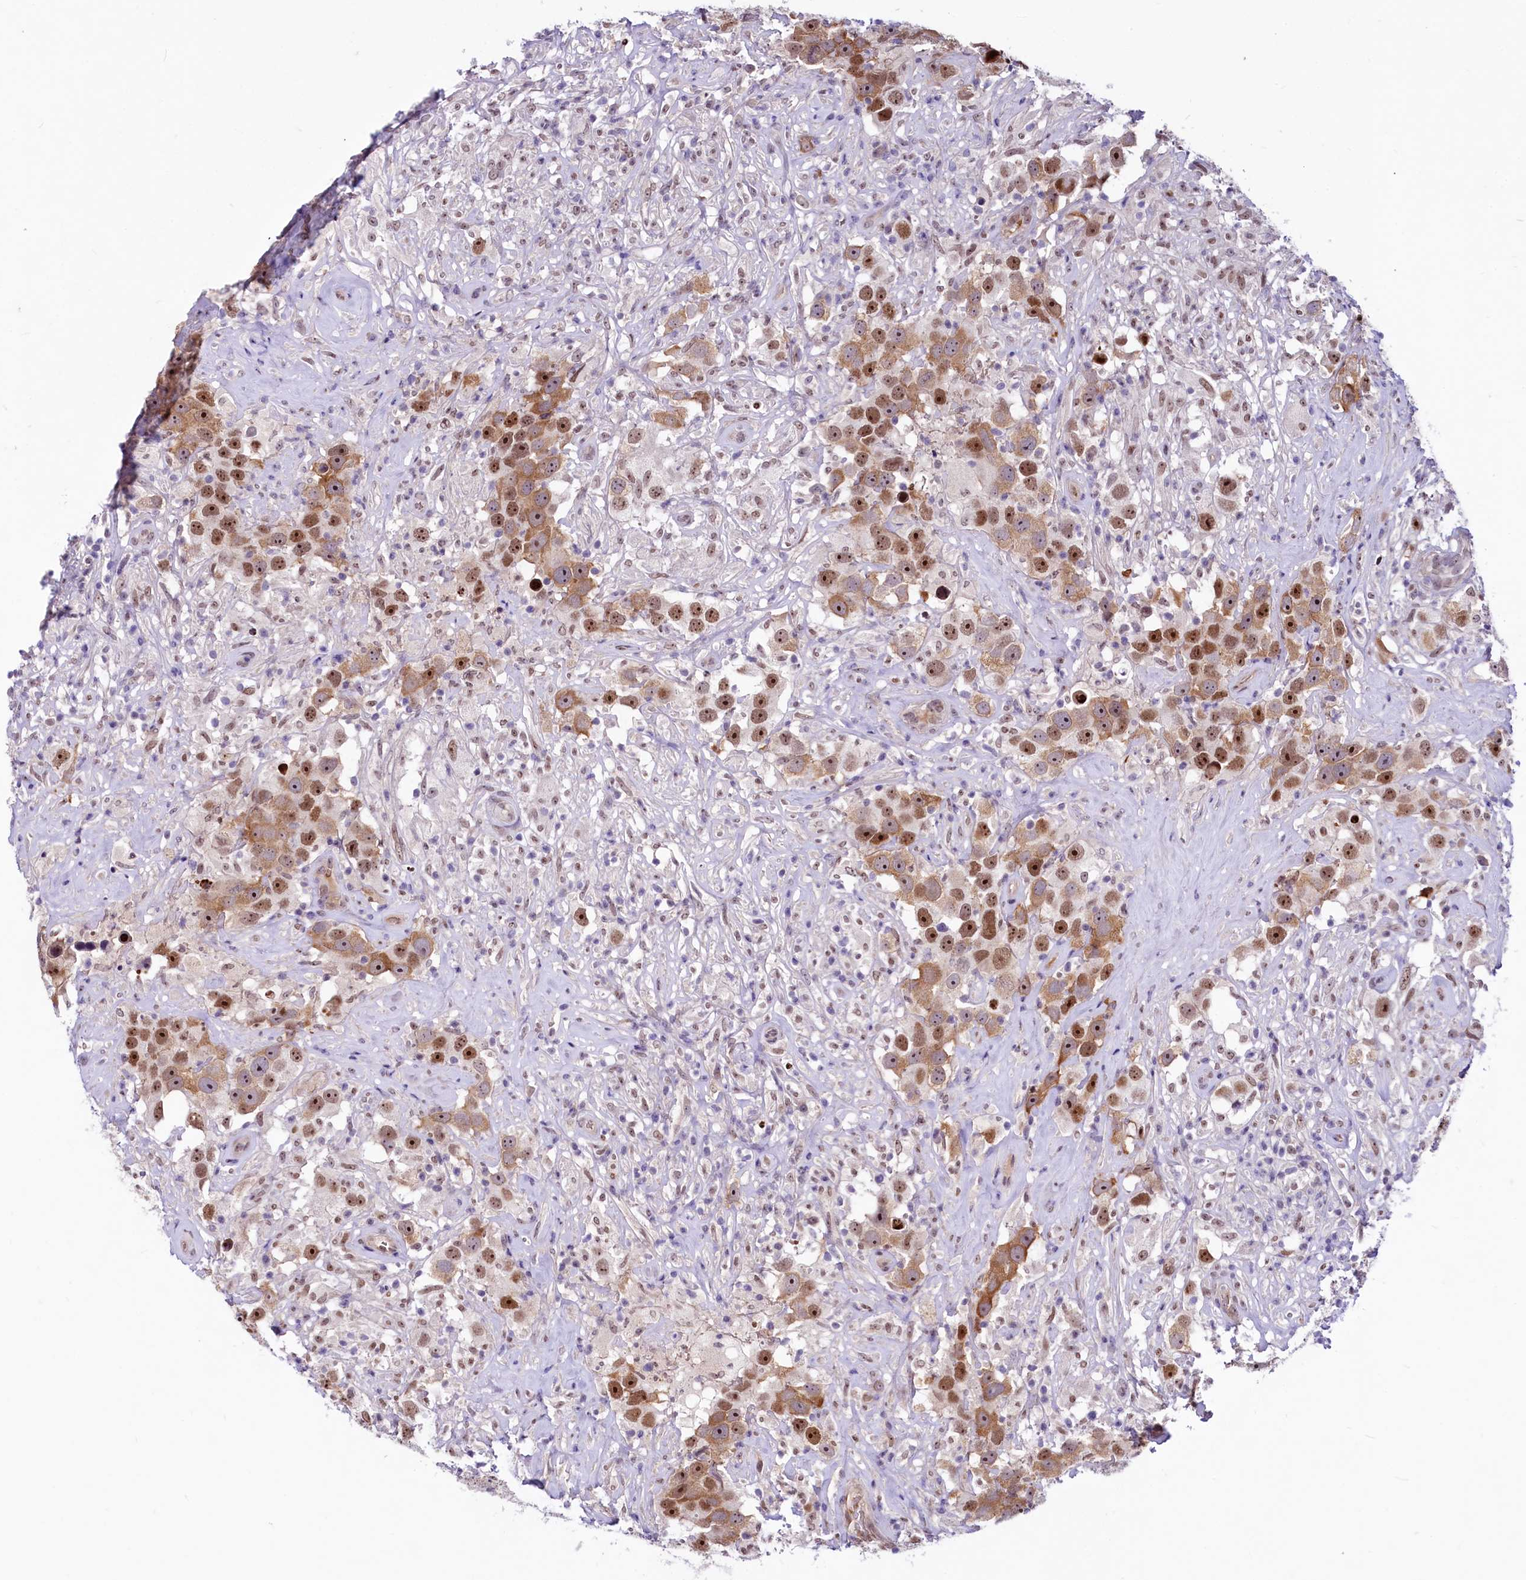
{"staining": {"intensity": "moderate", "quantity": ">75%", "location": "cytoplasmic/membranous,nuclear"}, "tissue": "testis cancer", "cell_type": "Tumor cells", "image_type": "cancer", "snomed": [{"axis": "morphology", "description": "Seminoma, NOS"}, {"axis": "topography", "description": "Testis"}], "caption": "Immunohistochemistry image of human testis cancer (seminoma) stained for a protein (brown), which demonstrates medium levels of moderate cytoplasmic/membranous and nuclear expression in approximately >75% of tumor cells.", "gene": "LEUTX", "patient": {"sex": "male", "age": 49}}